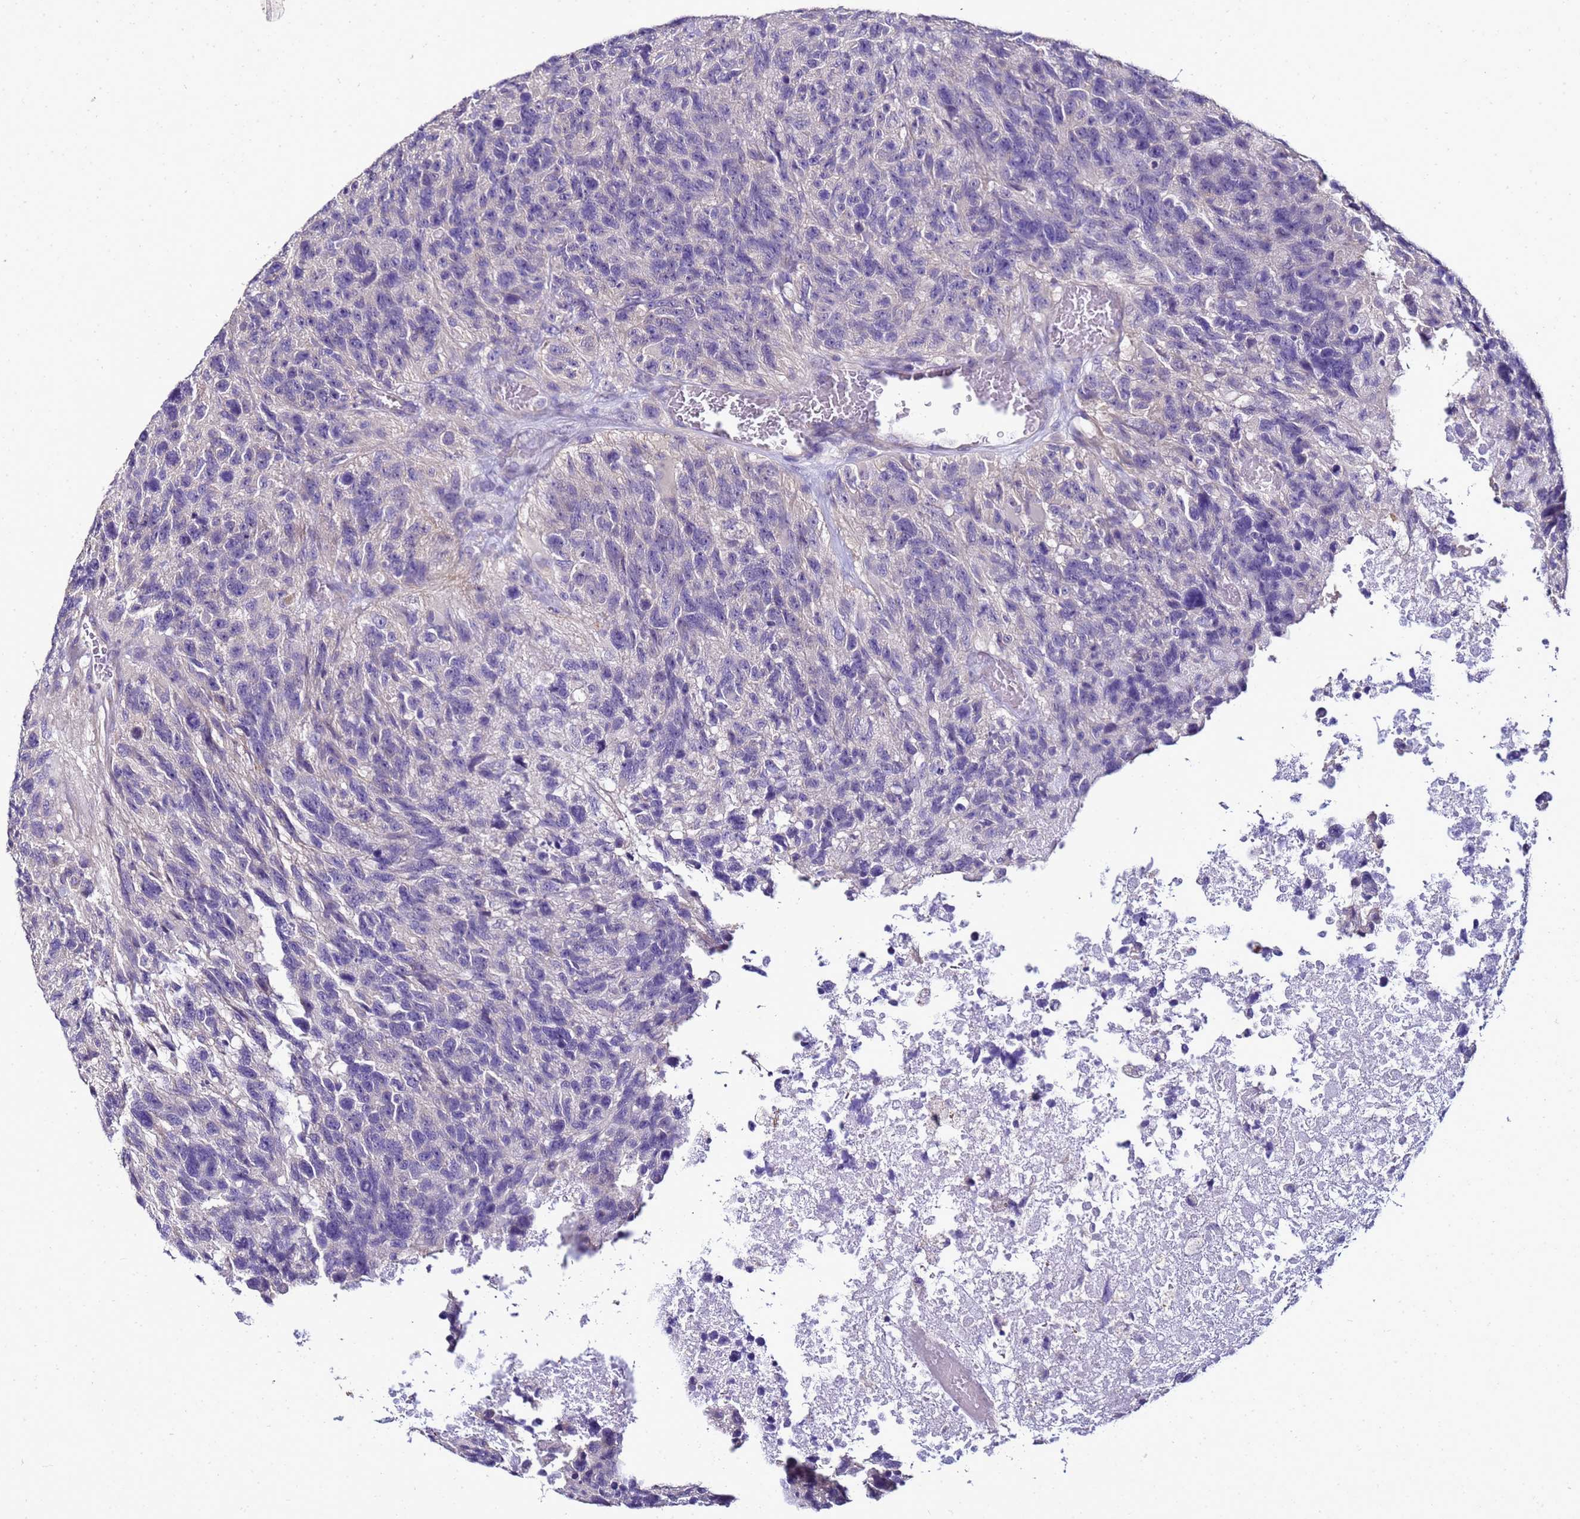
{"staining": {"intensity": "negative", "quantity": "none", "location": "none"}, "tissue": "glioma", "cell_type": "Tumor cells", "image_type": "cancer", "snomed": [{"axis": "morphology", "description": "Glioma, malignant, High grade"}, {"axis": "topography", "description": "Brain"}], "caption": "Immunohistochemistry photomicrograph of neoplastic tissue: malignant glioma (high-grade) stained with DAB (3,3'-diaminobenzidine) displays no significant protein staining in tumor cells. Brightfield microscopy of IHC stained with DAB (3,3'-diaminobenzidine) (brown) and hematoxylin (blue), captured at high magnification.", "gene": "FAM166B", "patient": {"sex": "male", "age": 69}}